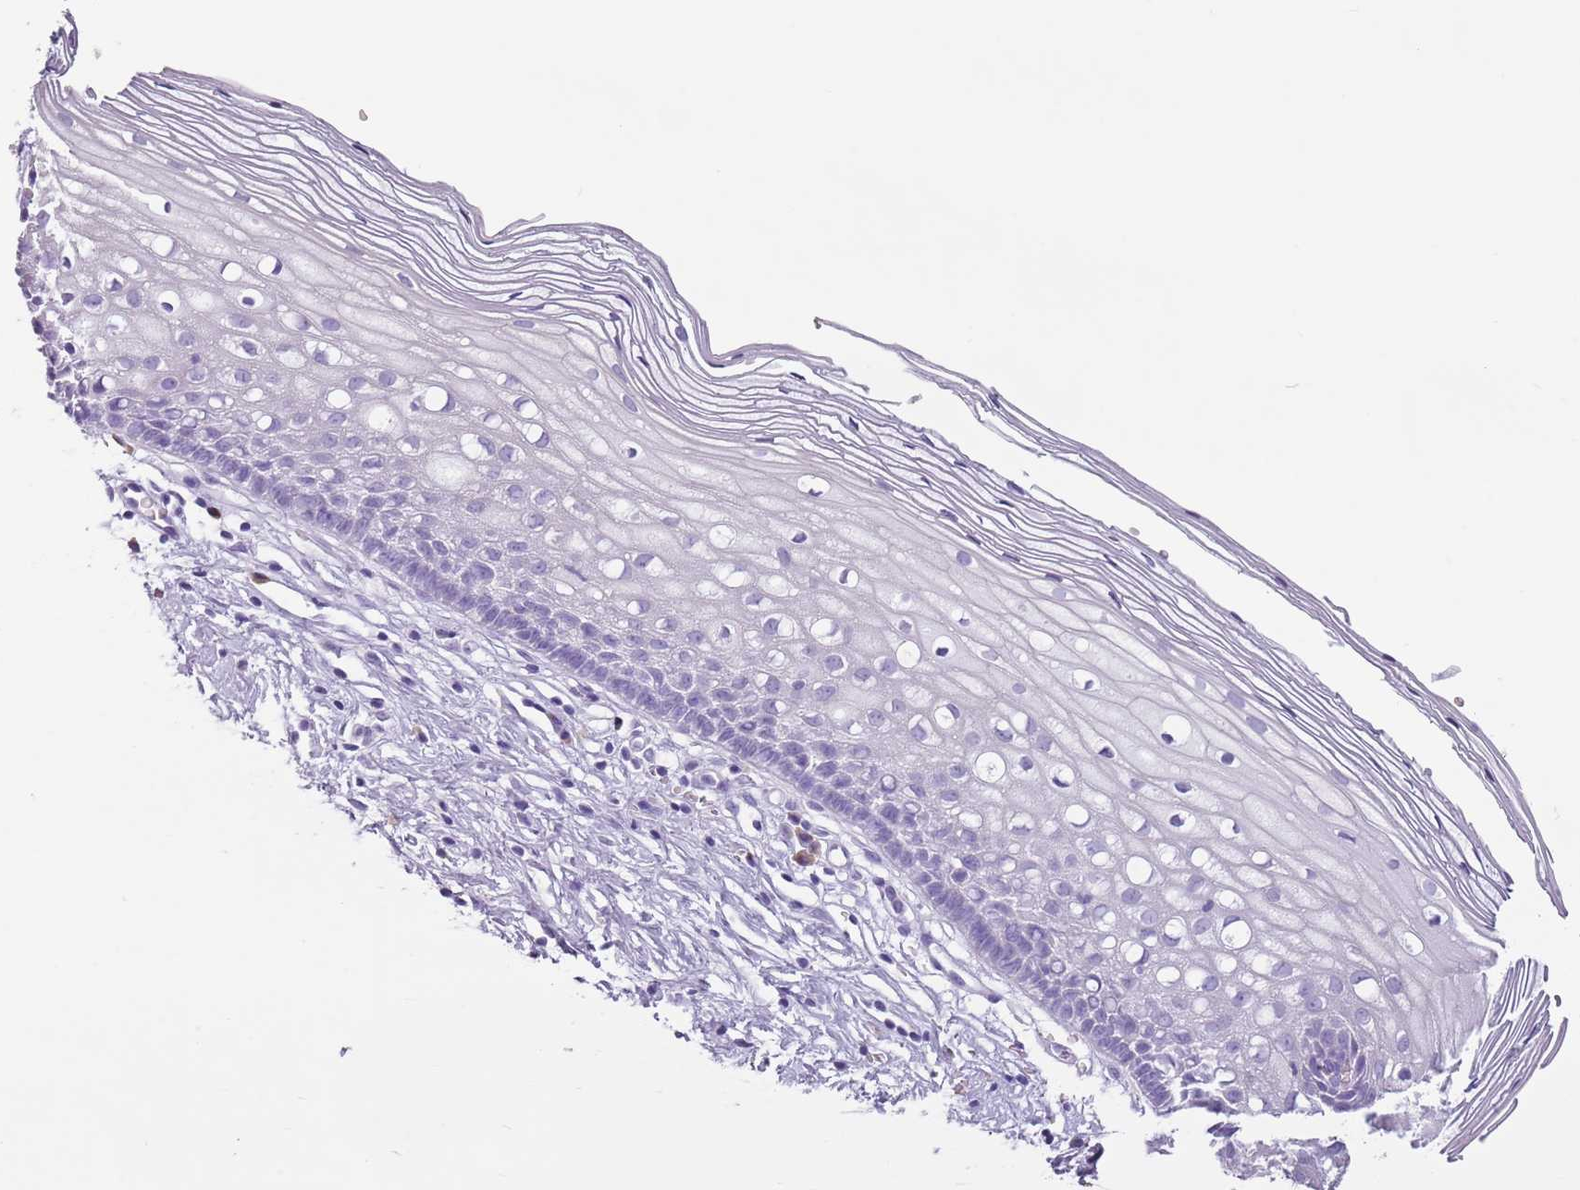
{"staining": {"intensity": "negative", "quantity": "none", "location": "none"}, "tissue": "cervix", "cell_type": "Glandular cells", "image_type": "normal", "snomed": [{"axis": "morphology", "description": "Normal tissue, NOS"}, {"axis": "topography", "description": "Cervix"}], "caption": "This is a image of IHC staining of benign cervix, which shows no expression in glandular cells. The staining is performed using DAB brown chromogen with nuclei counter-stained in using hematoxylin.", "gene": "HYOU1", "patient": {"sex": "female", "age": 27}}